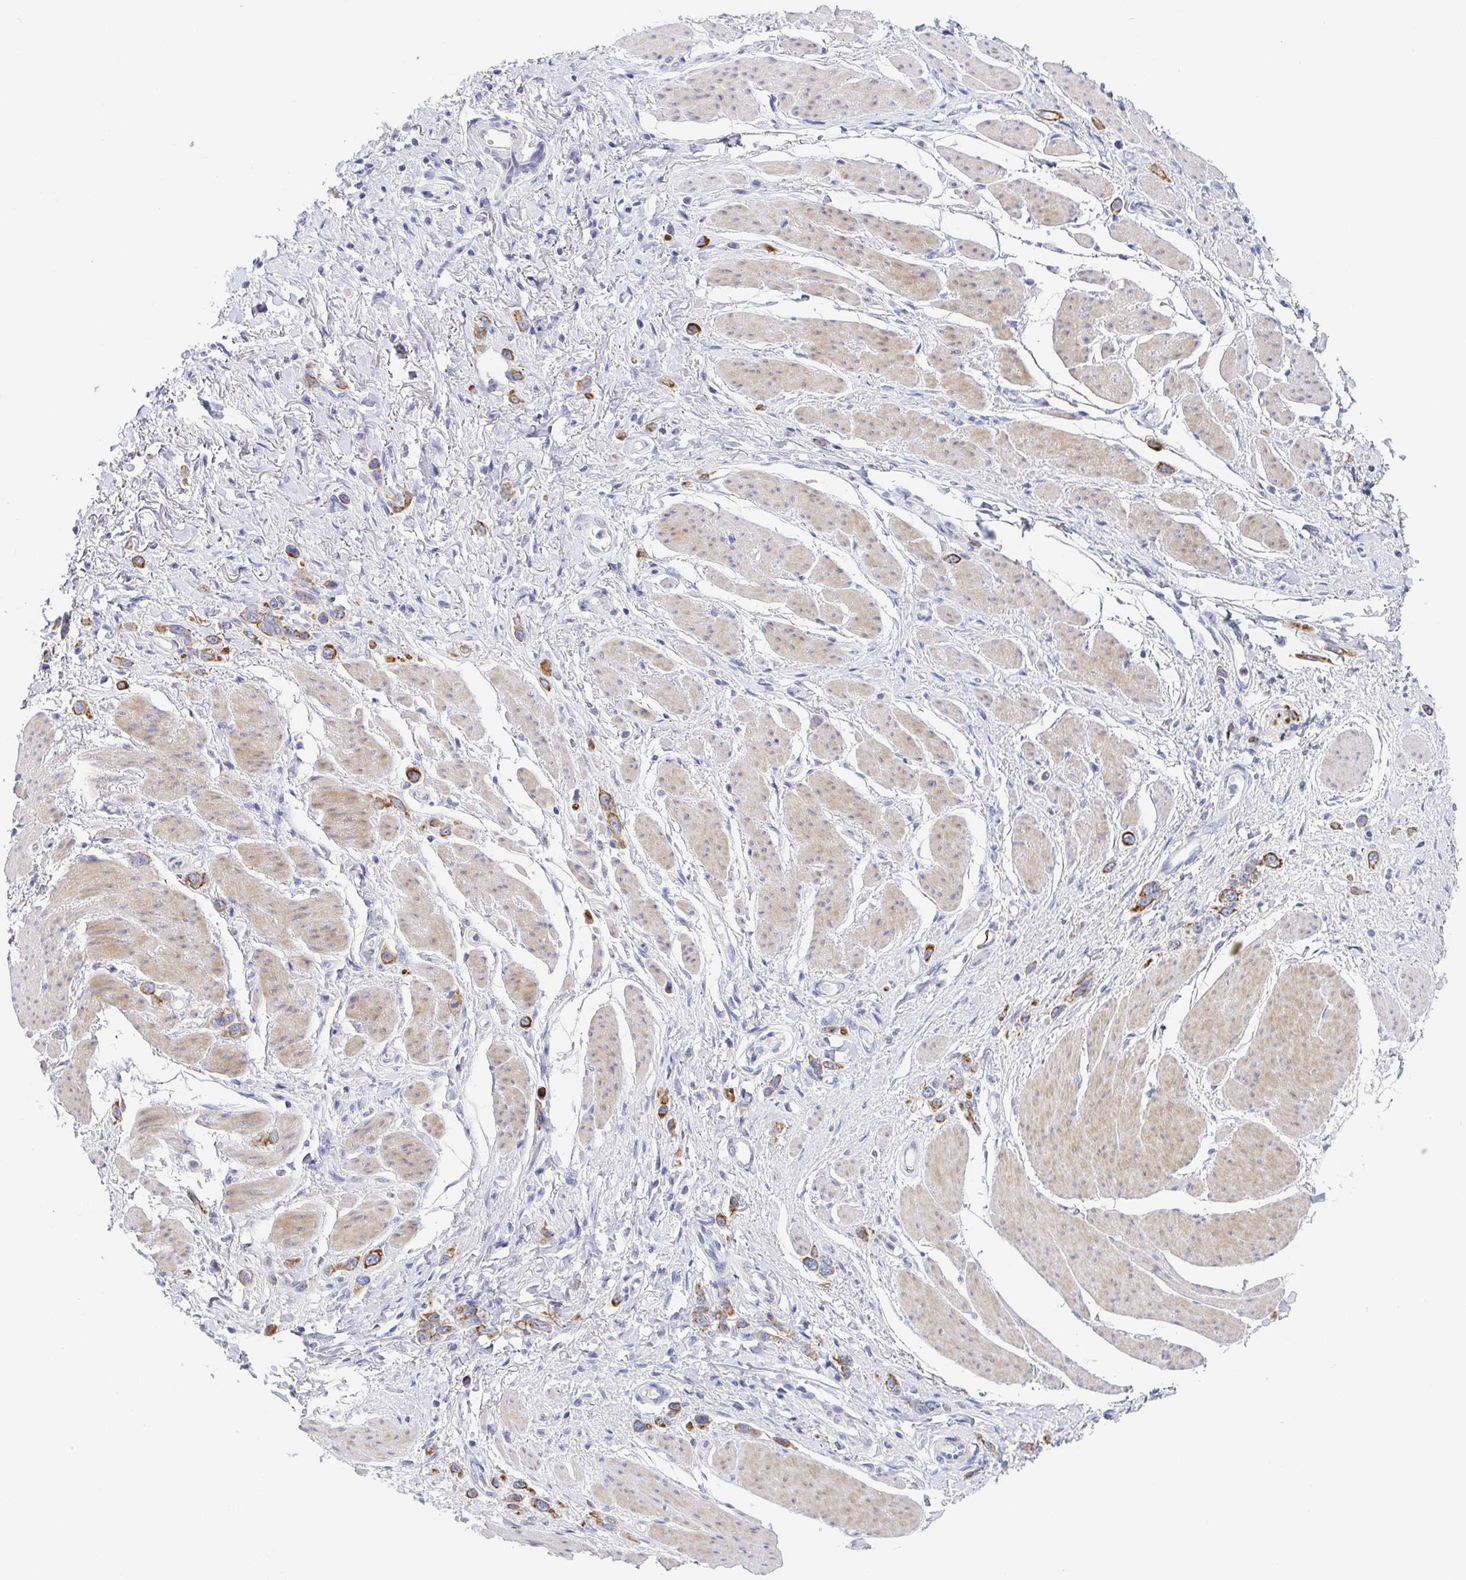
{"staining": {"intensity": "moderate", "quantity": ">75%", "location": "cytoplasmic/membranous"}, "tissue": "stomach cancer", "cell_type": "Tumor cells", "image_type": "cancer", "snomed": [{"axis": "morphology", "description": "Adenocarcinoma, NOS"}, {"axis": "topography", "description": "Stomach"}], "caption": "Immunohistochemistry (IHC) image of human stomach cancer (adenocarcinoma) stained for a protein (brown), which shows medium levels of moderate cytoplasmic/membranous expression in approximately >75% of tumor cells.", "gene": "RHOV", "patient": {"sex": "female", "age": 65}}